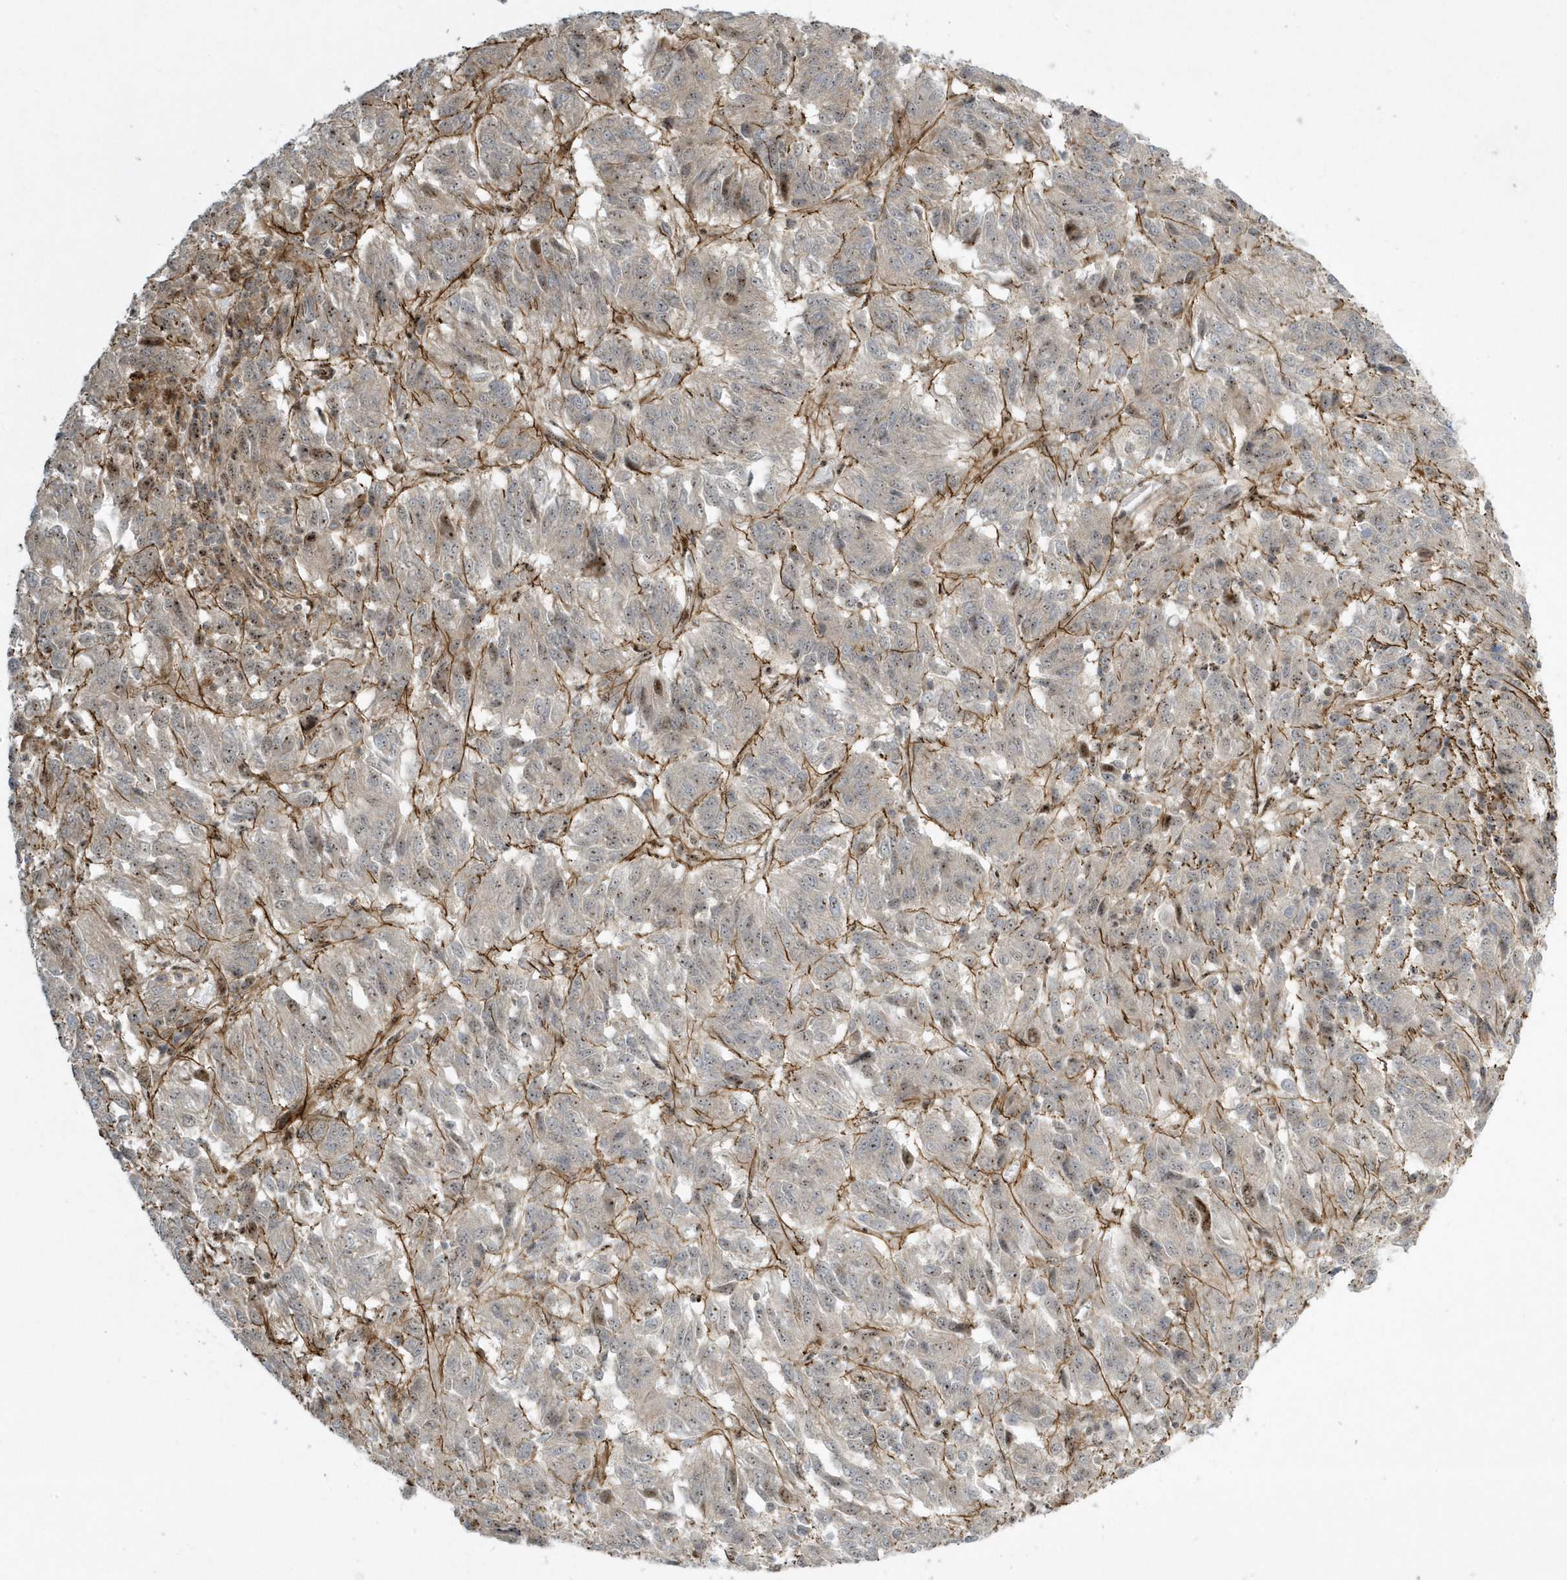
{"staining": {"intensity": "weak", "quantity": "<25%", "location": "nuclear"}, "tissue": "melanoma", "cell_type": "Tumor cells", "image_type": "cancer", "snomed": [{"axis": "morphology", "description": "Malignant melanoma, Metastatic site"}, {"axis": "topography", "description": "Lung"}], "caption": "IHC photomicrograph of neoplastic tissue: human malignant melanoma (metastatic site) stained with DAB reveals no significant protein staining in tumor cells.", "gene": "MASP2", "patient": {"sex": "male", "age": 64}}